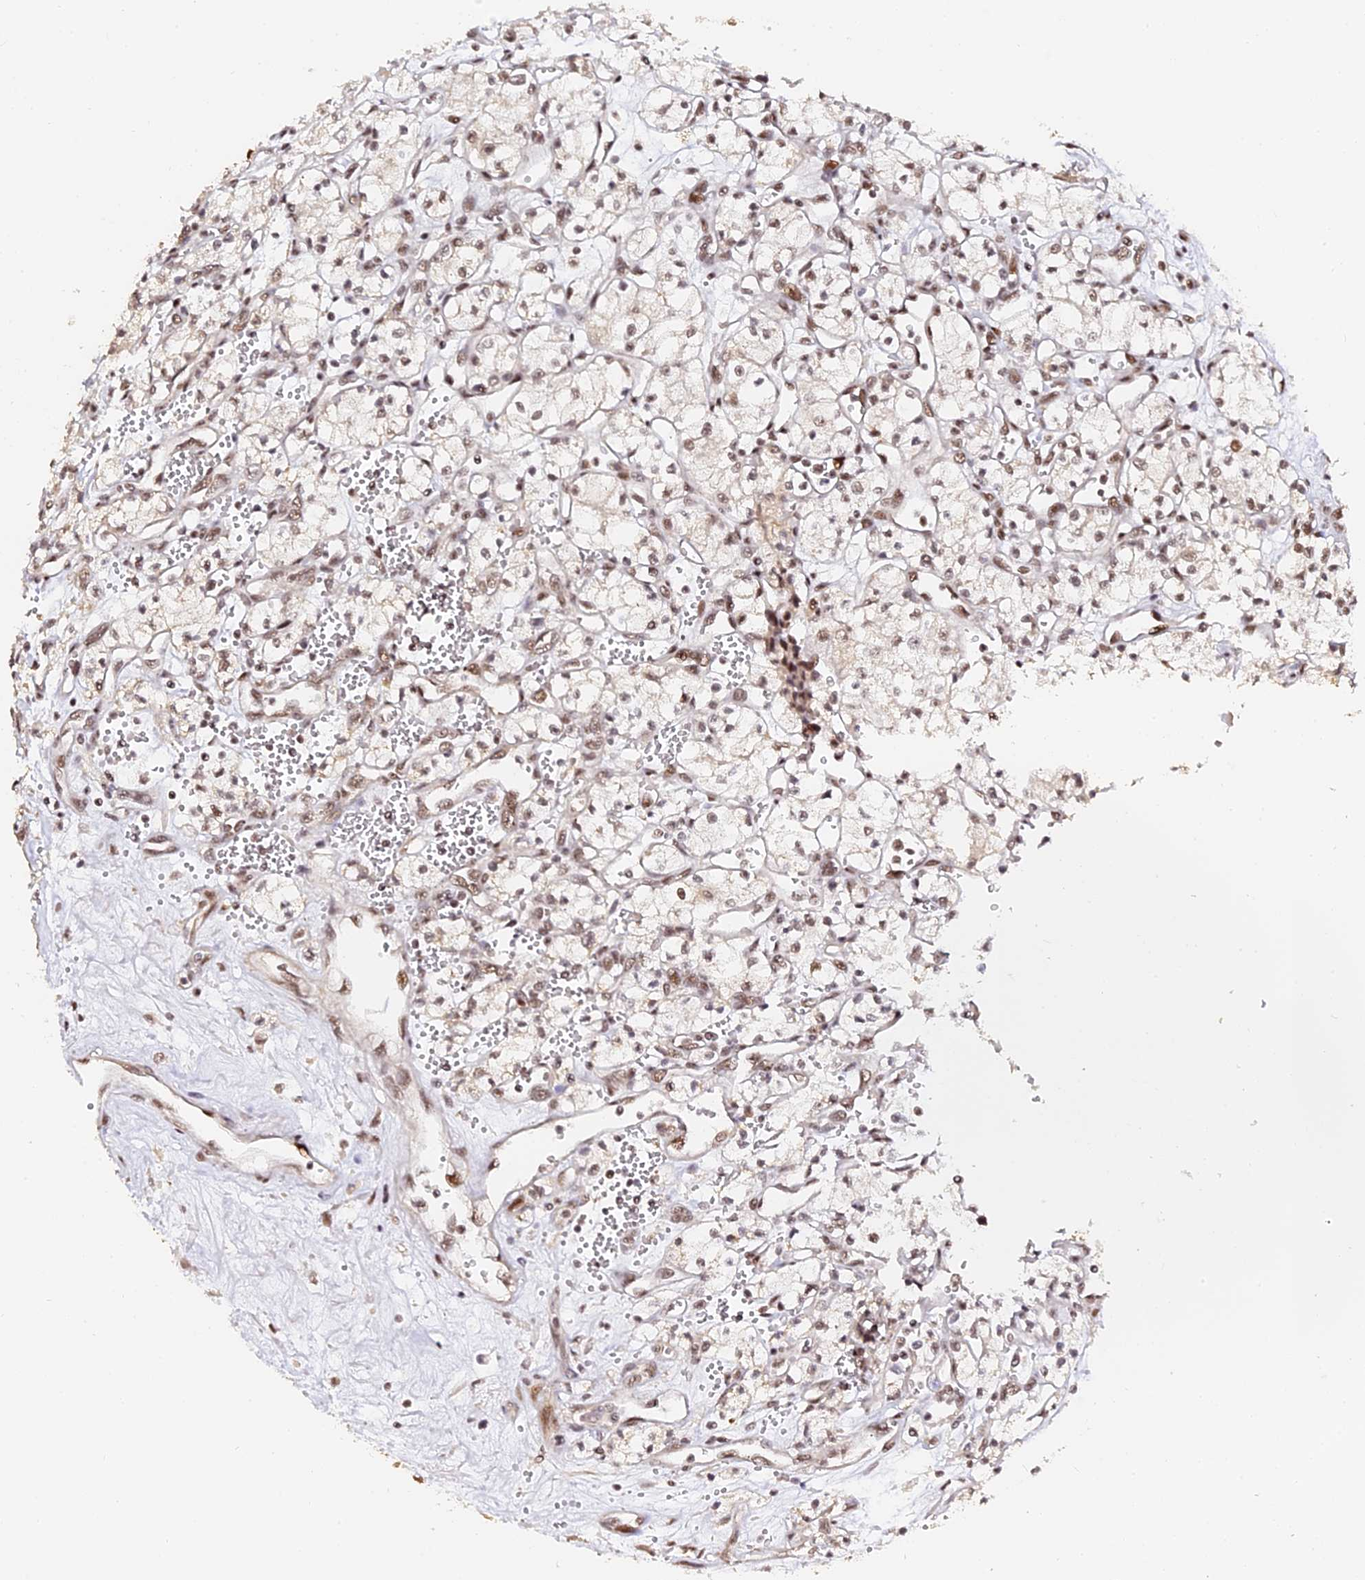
{"staining": {"intensity": "weak", "quantity": ">75%", "location": "nuclear"}, "tissue": "renal cancer", "cell_type": "Tumor cells", "image_type": "cancer", "snomed": [{"axis": "morphology", "description": "Adenocarcinoma, NOS"}, {"axis": "topography", "description": "Kidney"}], "caption": "Human adenocarcinoma (renal) stained with a brown dye demonstrates weak nuclear positive expression in about >75% of tumor cells.", "gene": "MCRS1", "patient": {"sex": "male", "age": 59}}